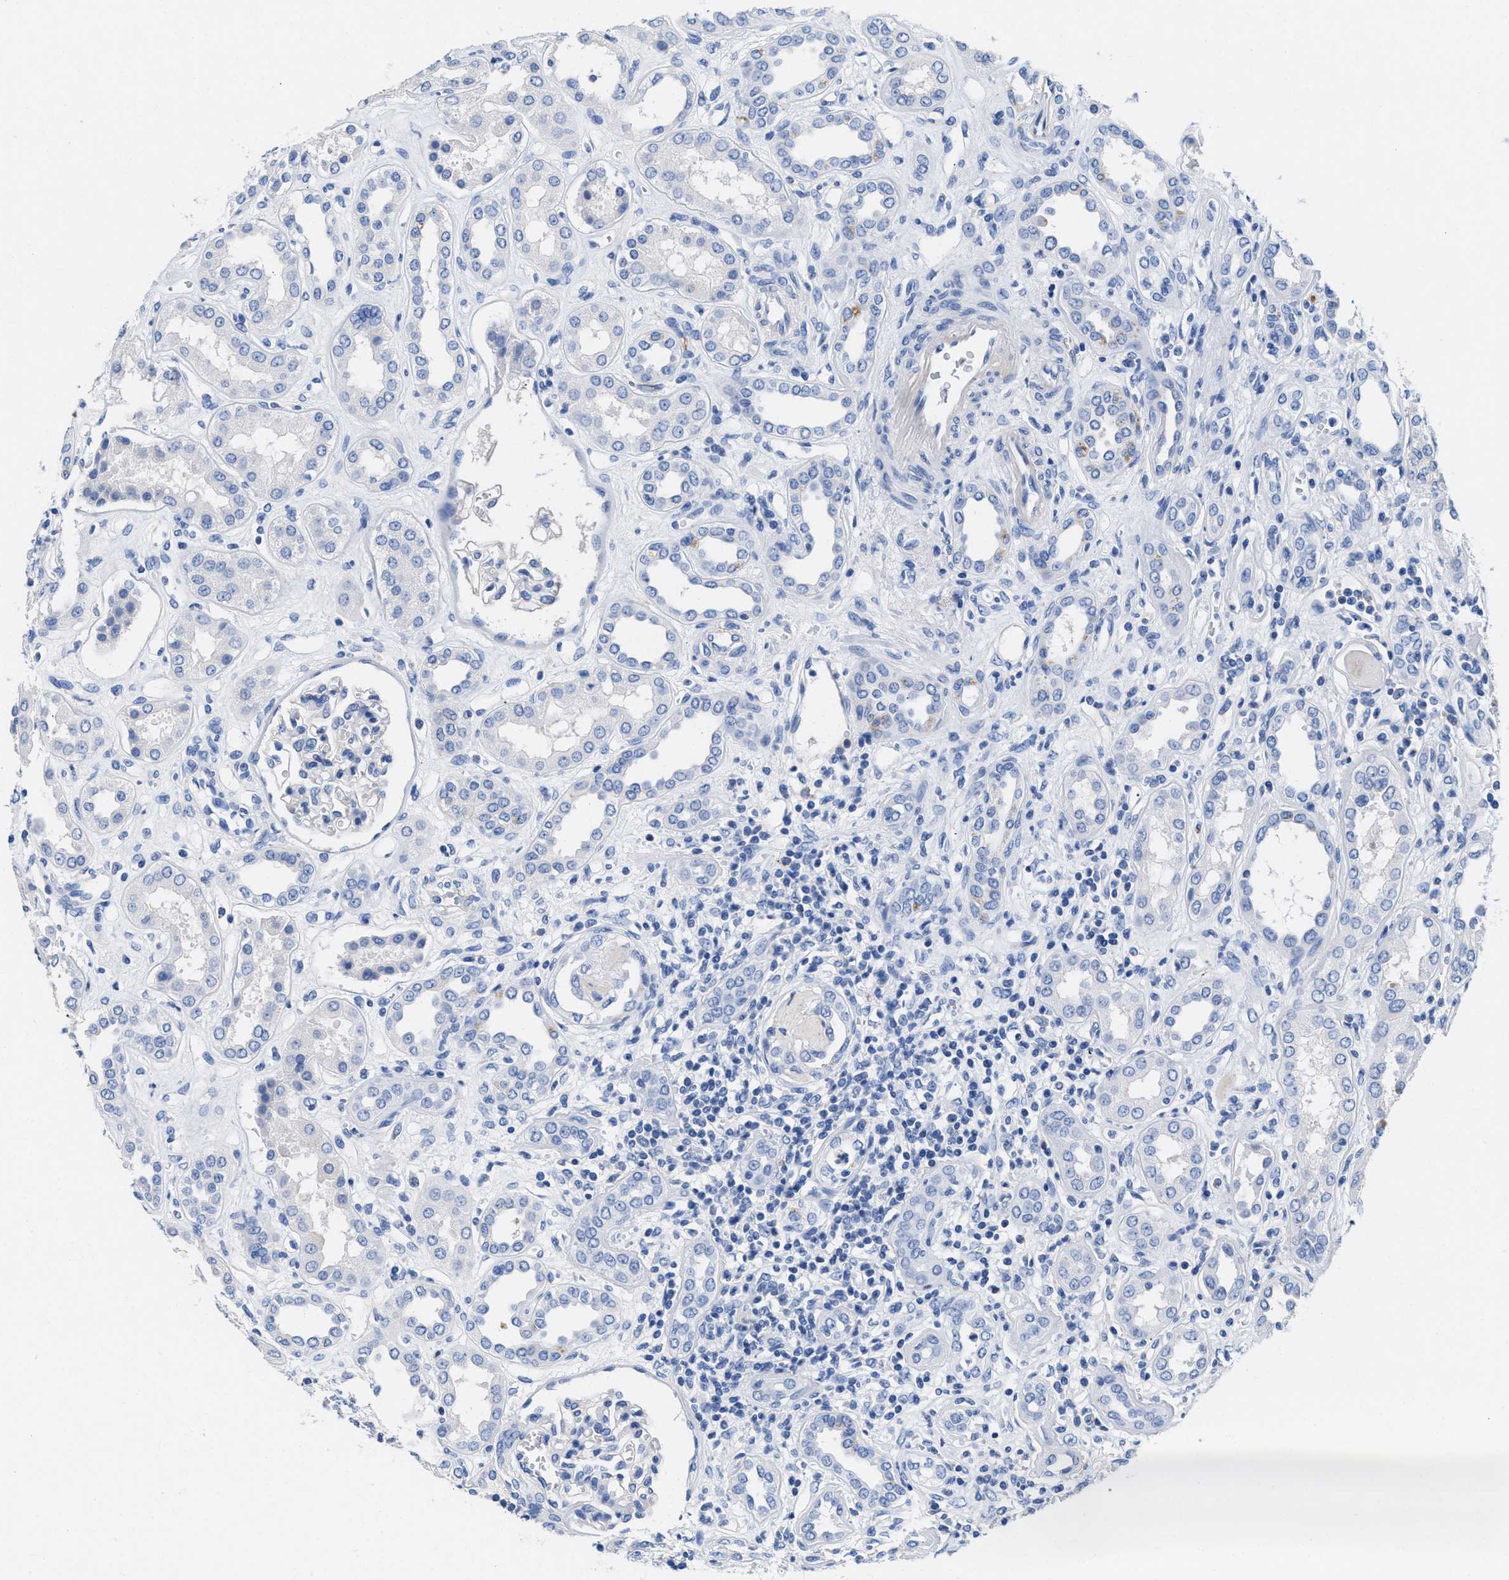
{"staining": {"intensity": "negative", "quantity": "none", "location": "none"}, "tissue": "kidney", "cell_type": "Cells in glomeruli", "image_type": "normal", "snomed": [{"axis": "morphology", "description": "Normal tissue, NOS"}, {"axis": "topography", "description": "Kidney"}], "caption": "Cells in glomeruli show no significant positivity in normal kidney. (Immunohistochemistry, brightfield microscopy, high magnification).", "gene": "SLFN13", "patient": {"sex": "male", "age": 59}}